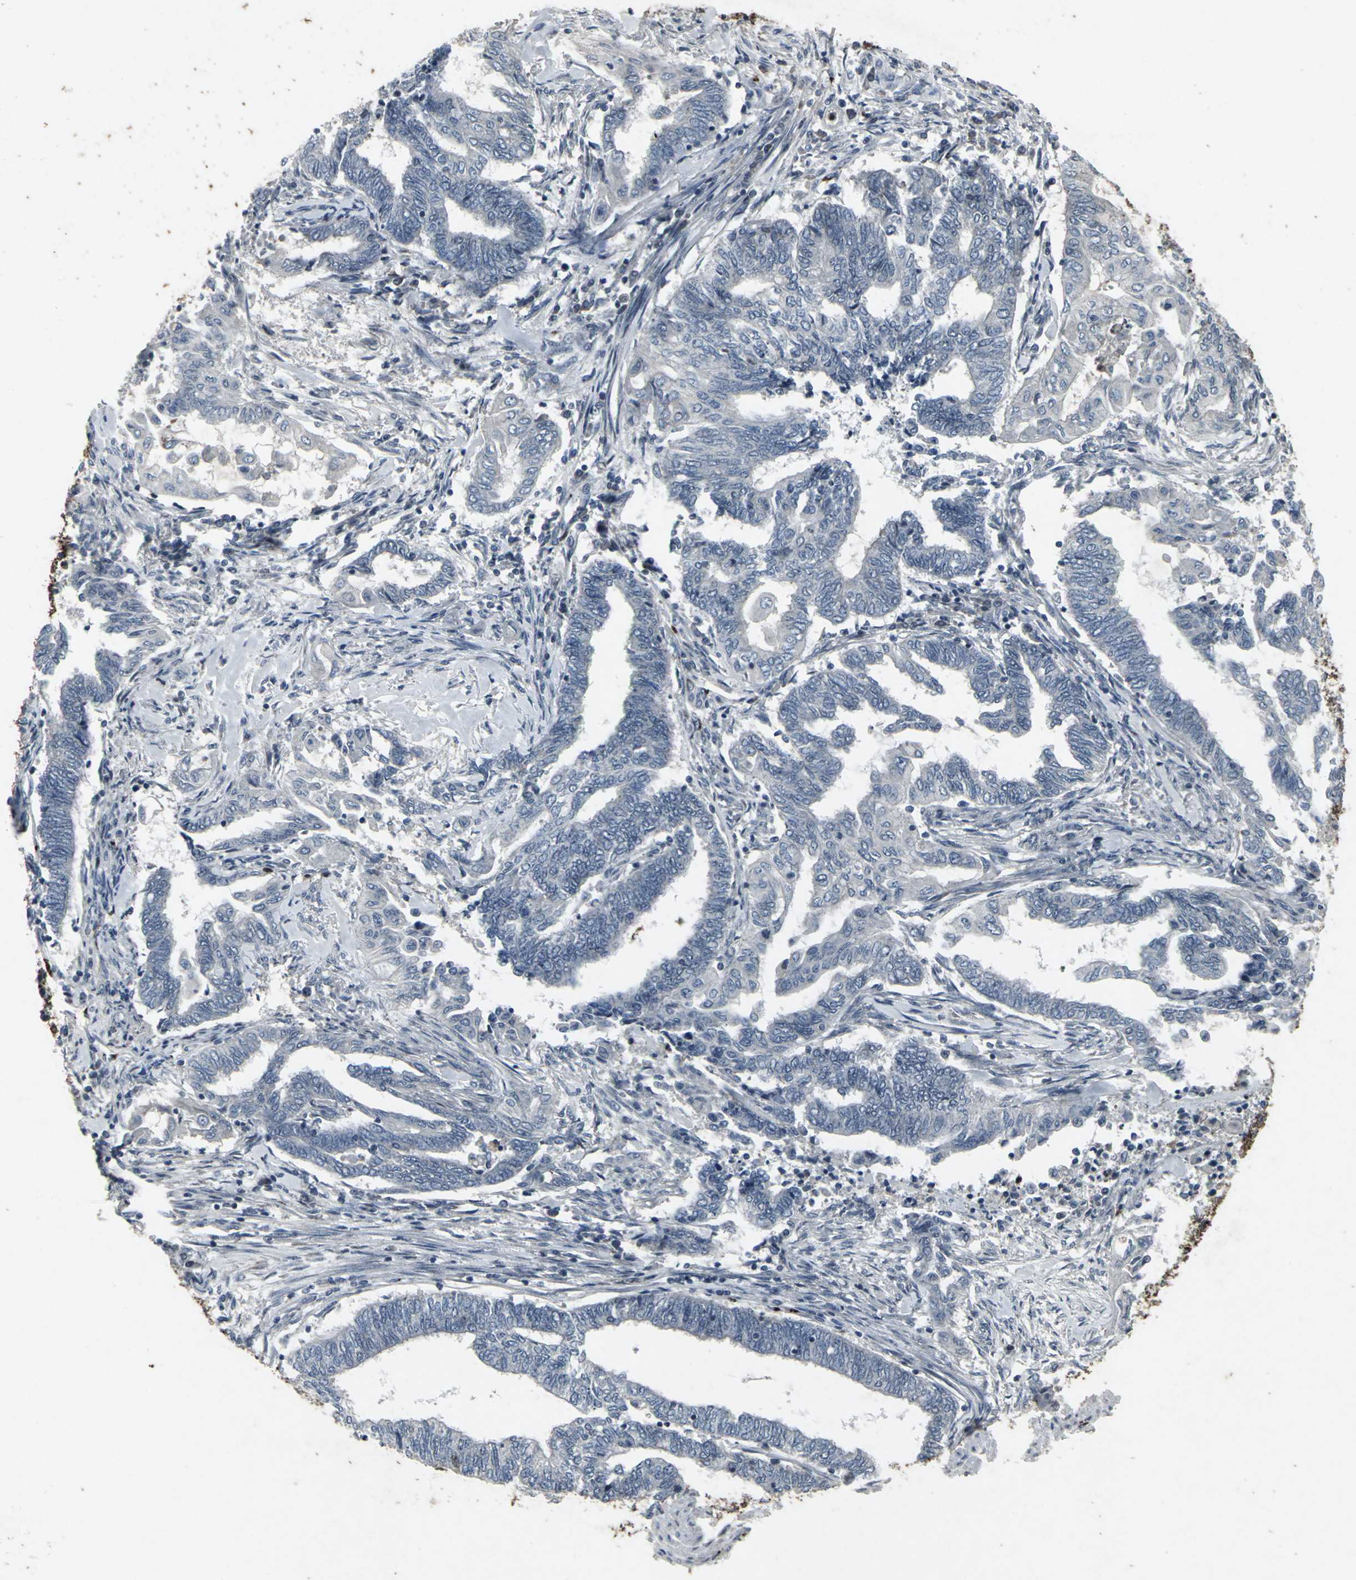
{"staining": {"intensity": "negative", "quantity": "none", "location": "none"}, "tissue": "endometrial cancer", "cell_type": "Tumor cells", "image_type": "cancer", "snomed": [{"axis": "morphology", "description": "Adenocarcinoma, NOS"}, {"axis": "topography", "description": "Uterus"}, {"axis": "topography", "description": "Endometrium"}], "caption": "Immunohistochemical staining of endometrial cancer demonstrates no significant staining in tumor cells.", "gene": "BMP4", "patient": {"sex": "female", "age": 70}}